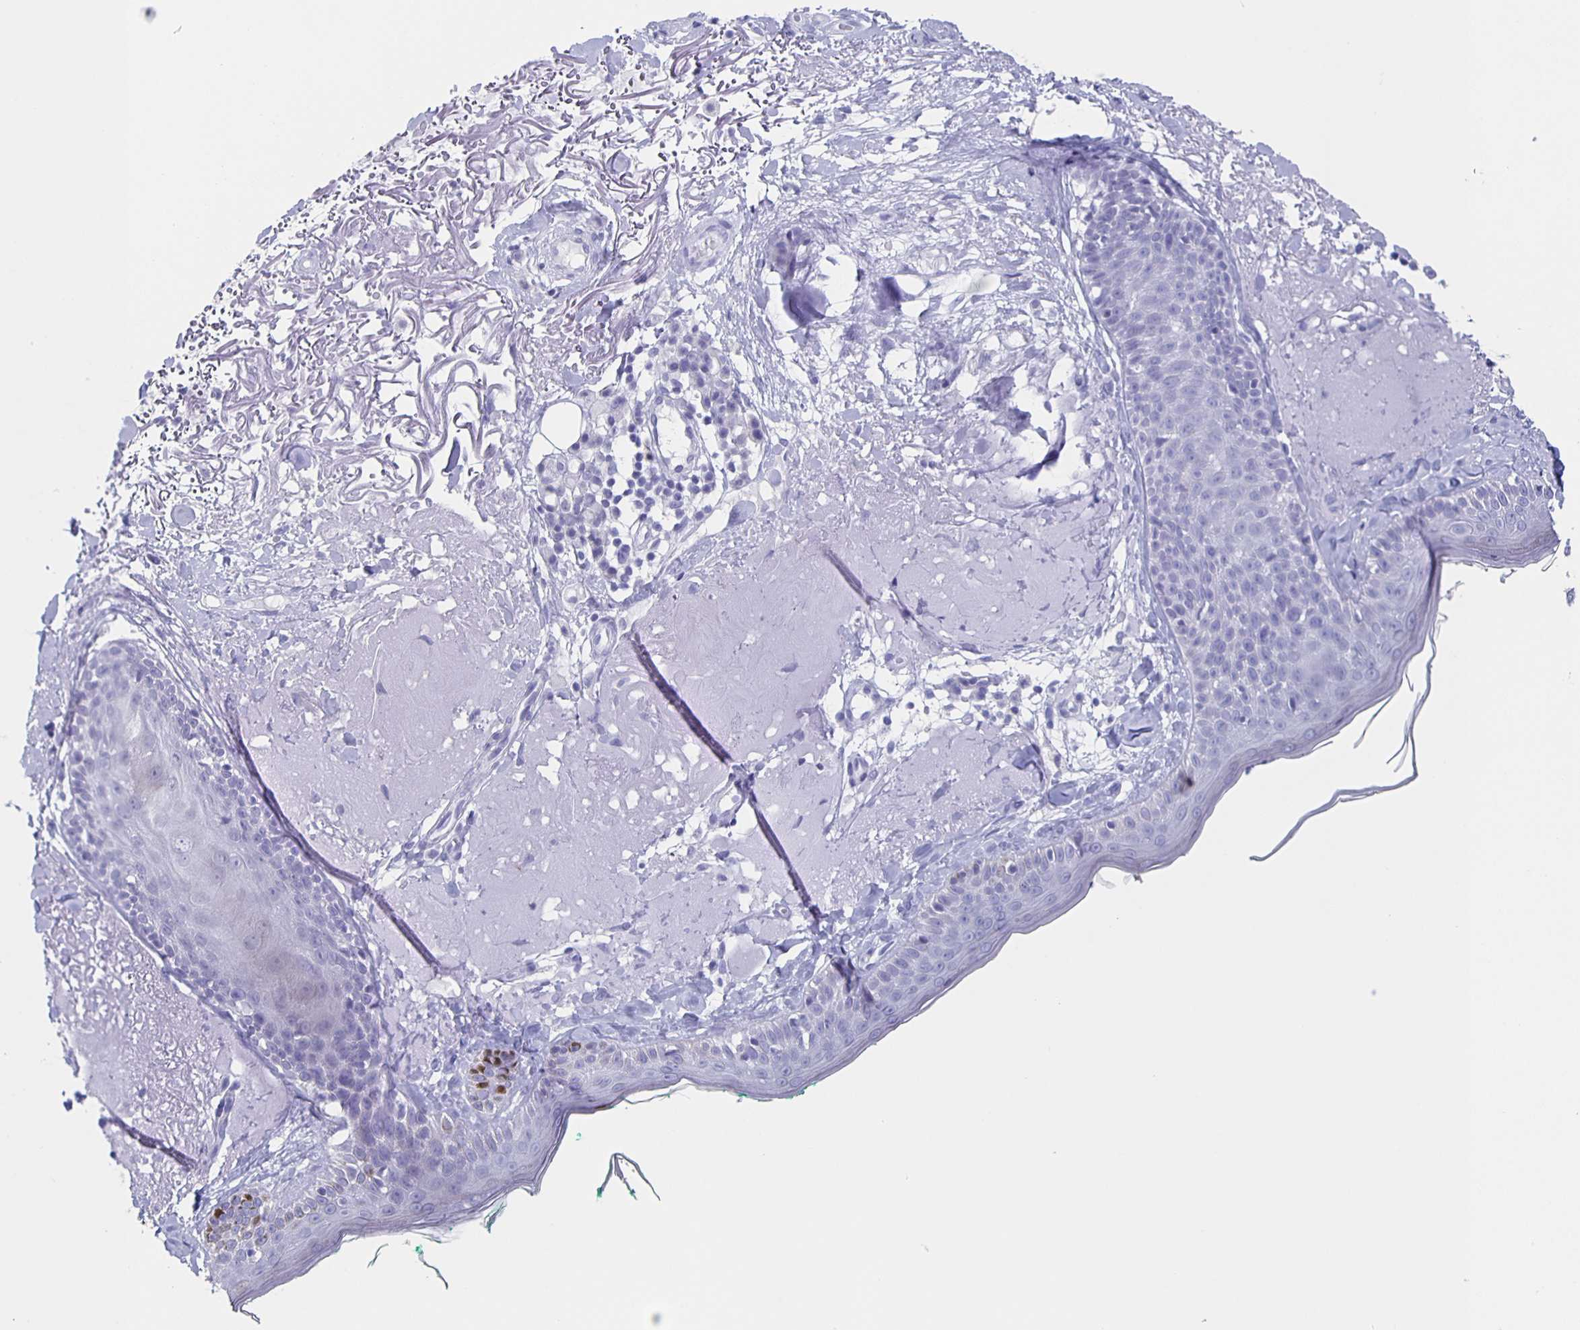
{"staining": {"intensity": "negative", "quantity": "none", "location": "none"}, "tissue": "skin", "cell_type": "Fibroblasts", "image_type": "normal", "snomed": [{"axis": "morphology", "description": "Normal tissue, NOS"}, {"axis": "topography", "description": "Skin"}], "caption": "High magnification brightfield microscopy of normal skin stained with DAB (3,3'-diaminobenzidine) (brown) and counterstained with hematoxylin (blue): fibroblasts show no significant positivity. (Brightfield microscopy of DAB (3,3'-diaminobenzidine) immunohistochemistry at high magnification).", "gene": "SLC34A2", "patient": {"sex": "male", "age": 73}}